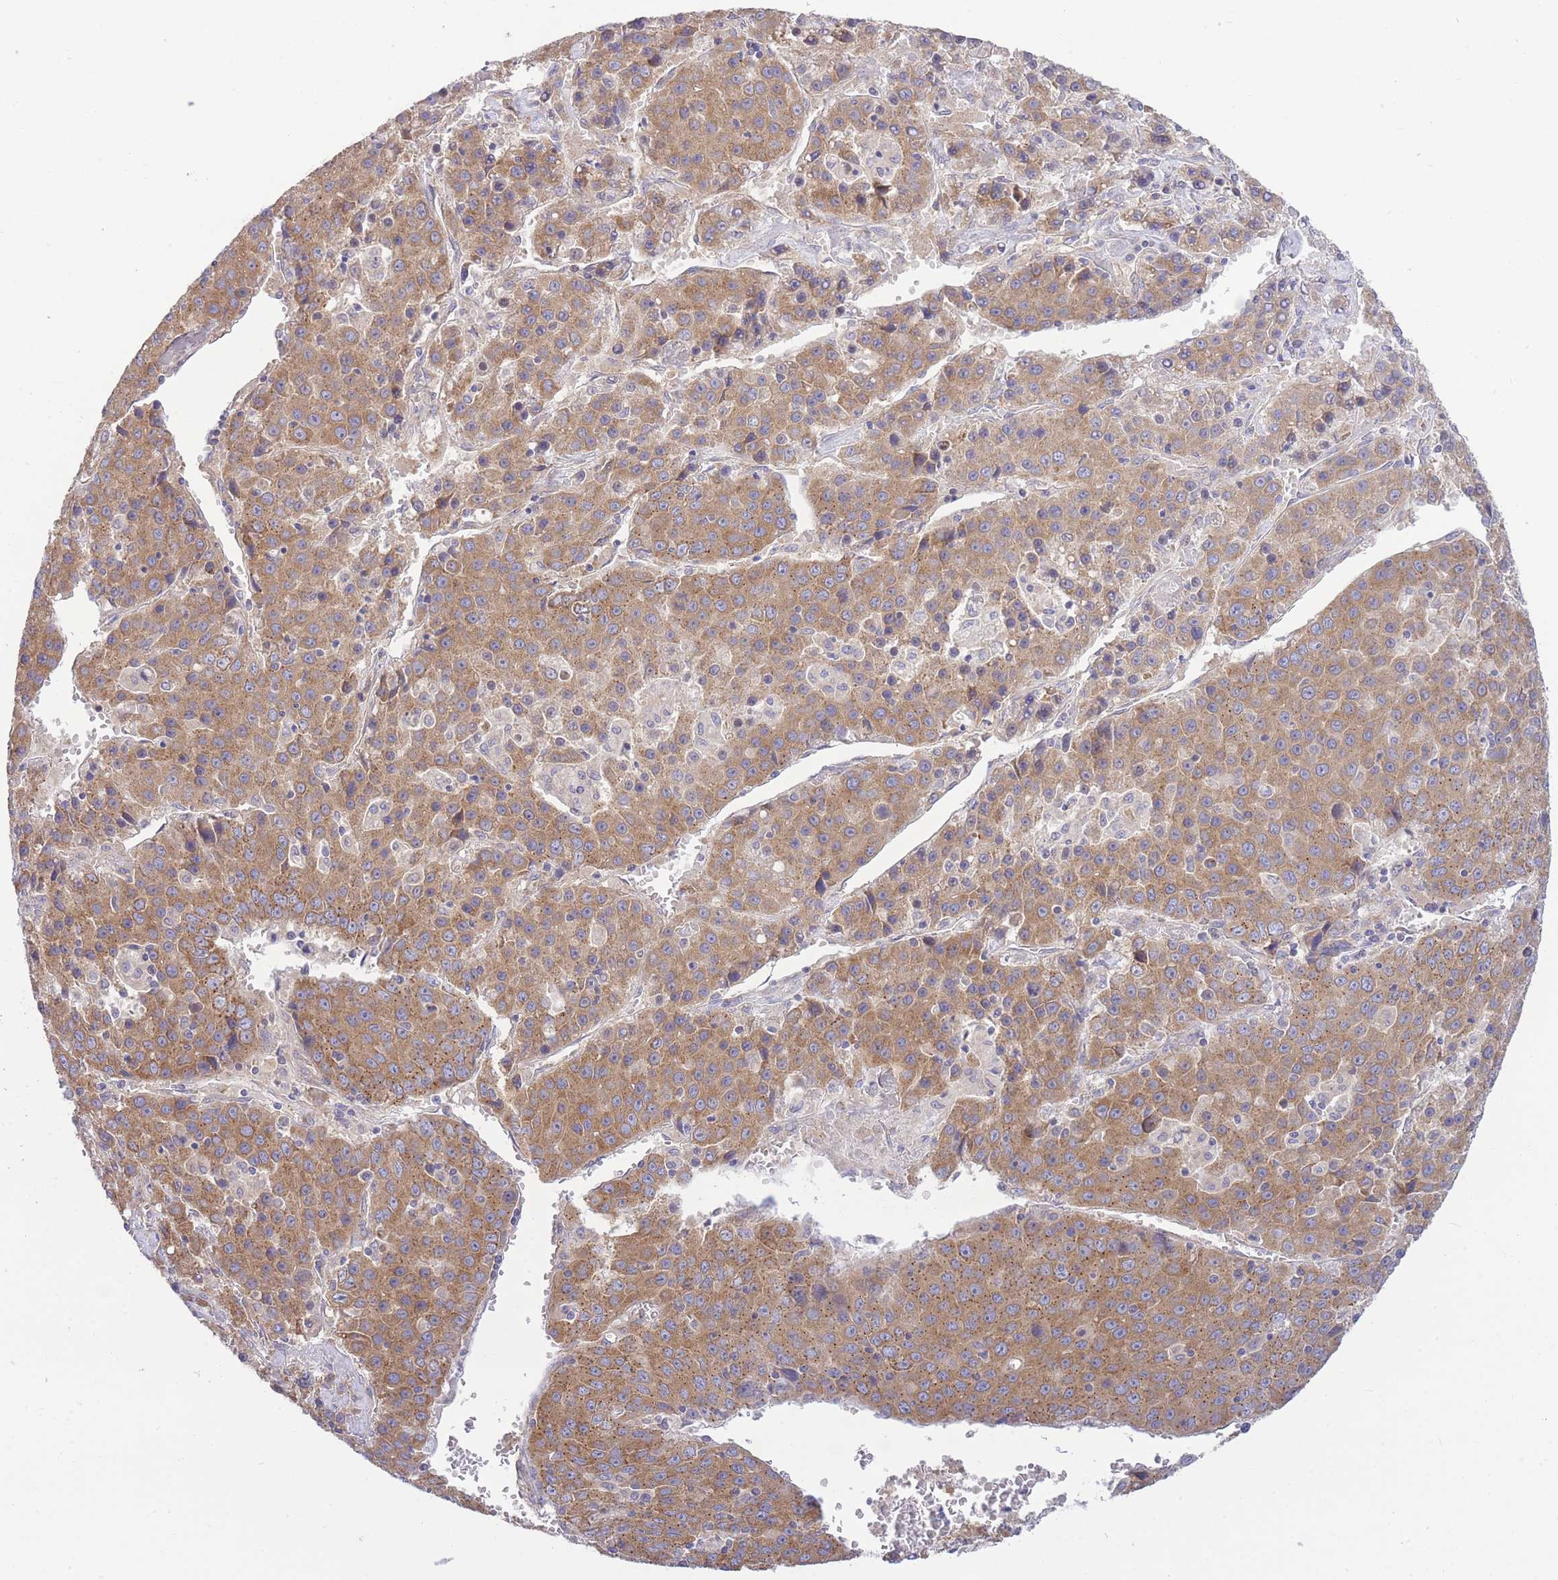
{"staining": {"intensity": "moderate", "quantity": ">75%", "location": "cytoplasmic/membranous"}, "tissue": "liver cancer", "cell_type": "Tumor cells", "image_type": "cancer", "snomed": [{"axis": "morphology", "description": "Carcinoma, Hepatocellular, NOS"}, {"axis": "topography", "description": "Liver"}], "caption": "An immunohistochemistry (IHC) histopathology image of neoplastic tissue is shown. Protein staining in brown shows moderate cytoplasmic/membranous positivity in liver cancer (hepatocellular carcinoma) within tumor cells.", "gene": "COPG2", "patient": {"sex": "female", "age": 53}}